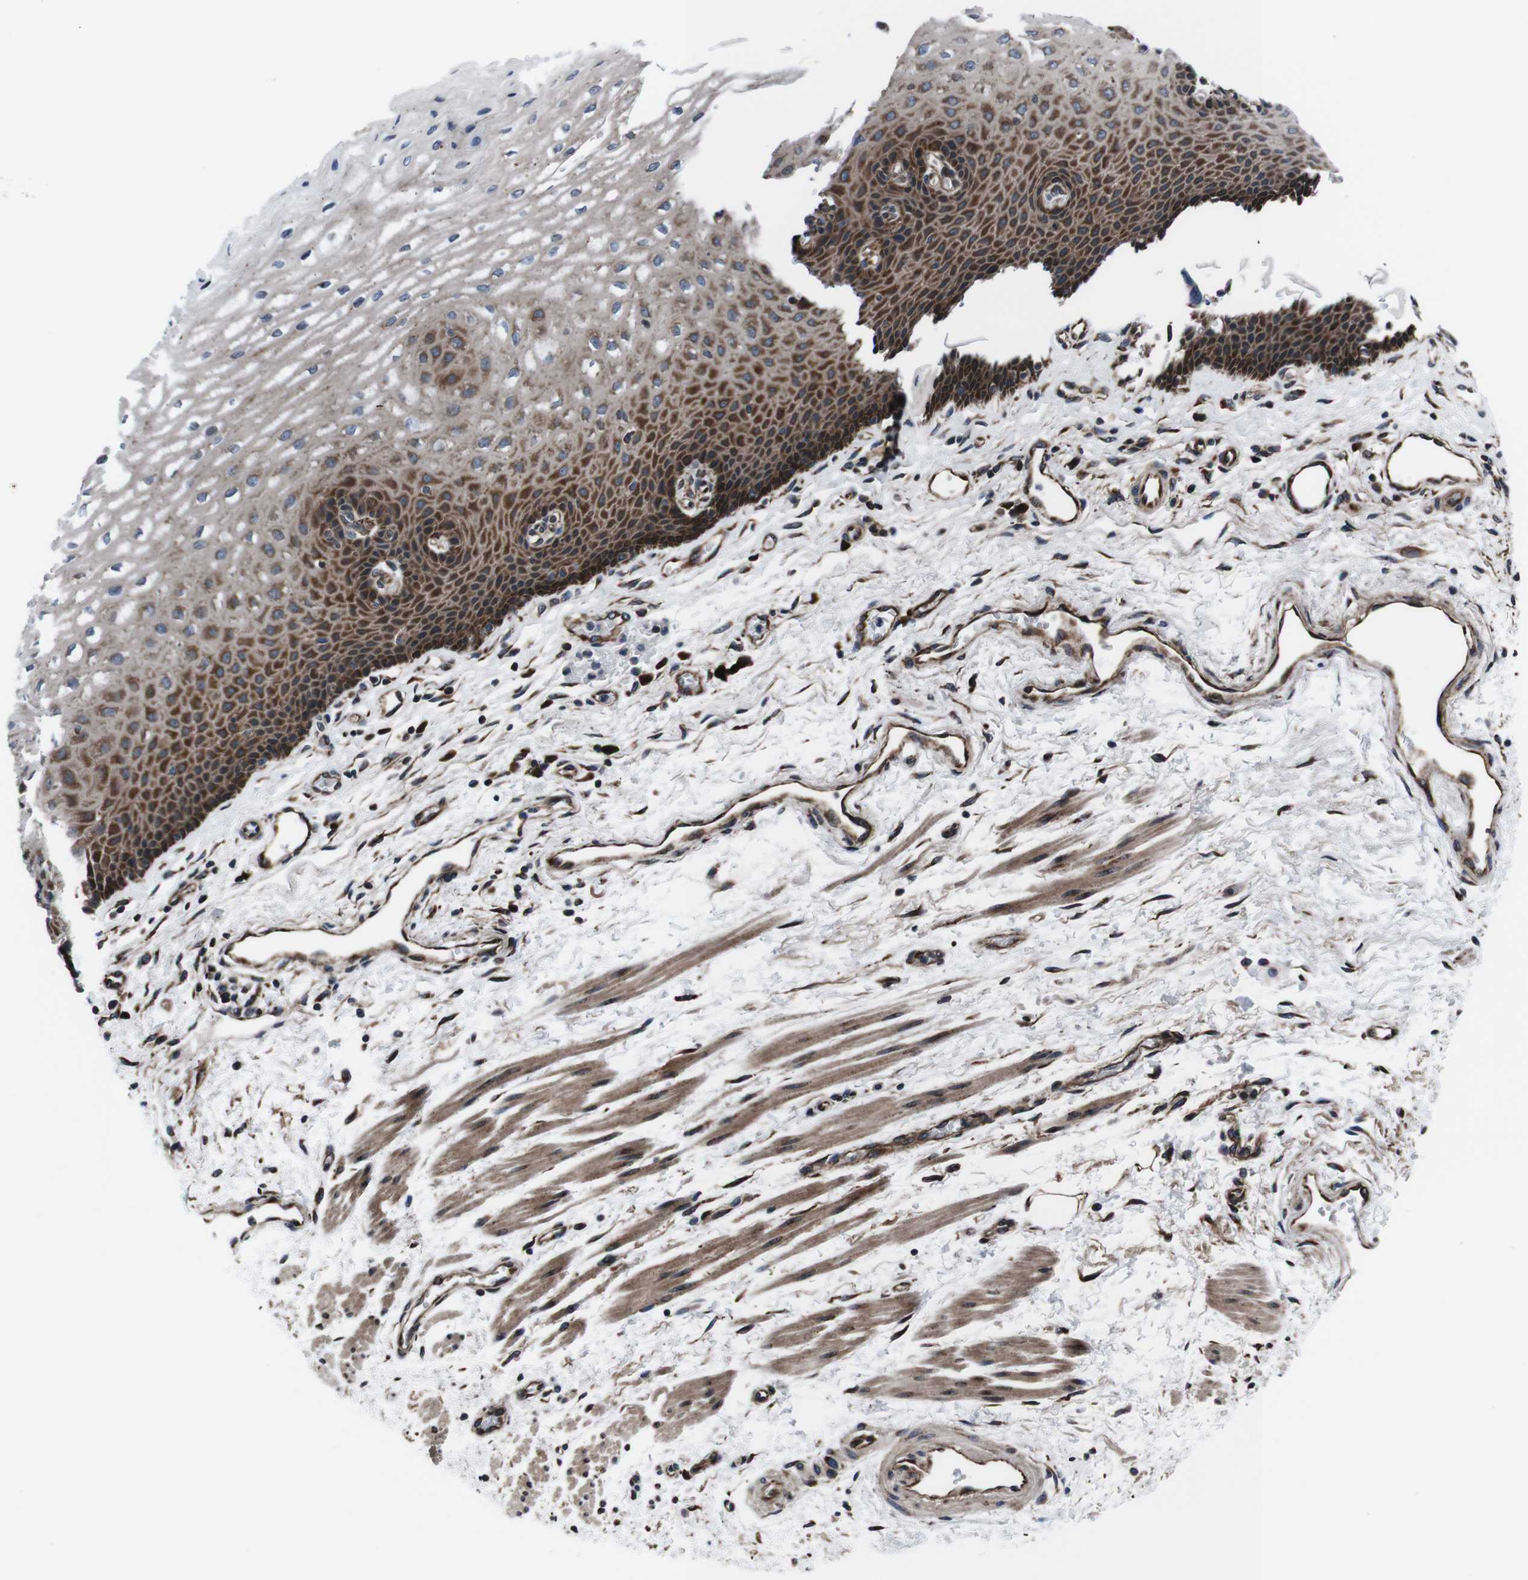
{"staining": {"intensity": "strong", "quantity": "25%-75%", "location": "cytoplasmic/membranous"}, "tissue": "esophagus", "cell_type": "Squamous epithelial cells", "image_type": "normal", "snomed": [{"axis": "morphology", "description": "Normal tissue, NOS"}, {"axis": "topography", "description": "Esophagus"}], "caption": "Immunohistochemistry histopathology image of normal esophagus: esophagus stained using immunohistochemistry shows high levels of strong protein expression localized specifically in the cytoplasmic/membranous of squamous epithelial cells, appearing as a cytoplasmic/membranous brown color.", "gene": "EIF4A2", "patient": {"sex": "male", "age": 54}}